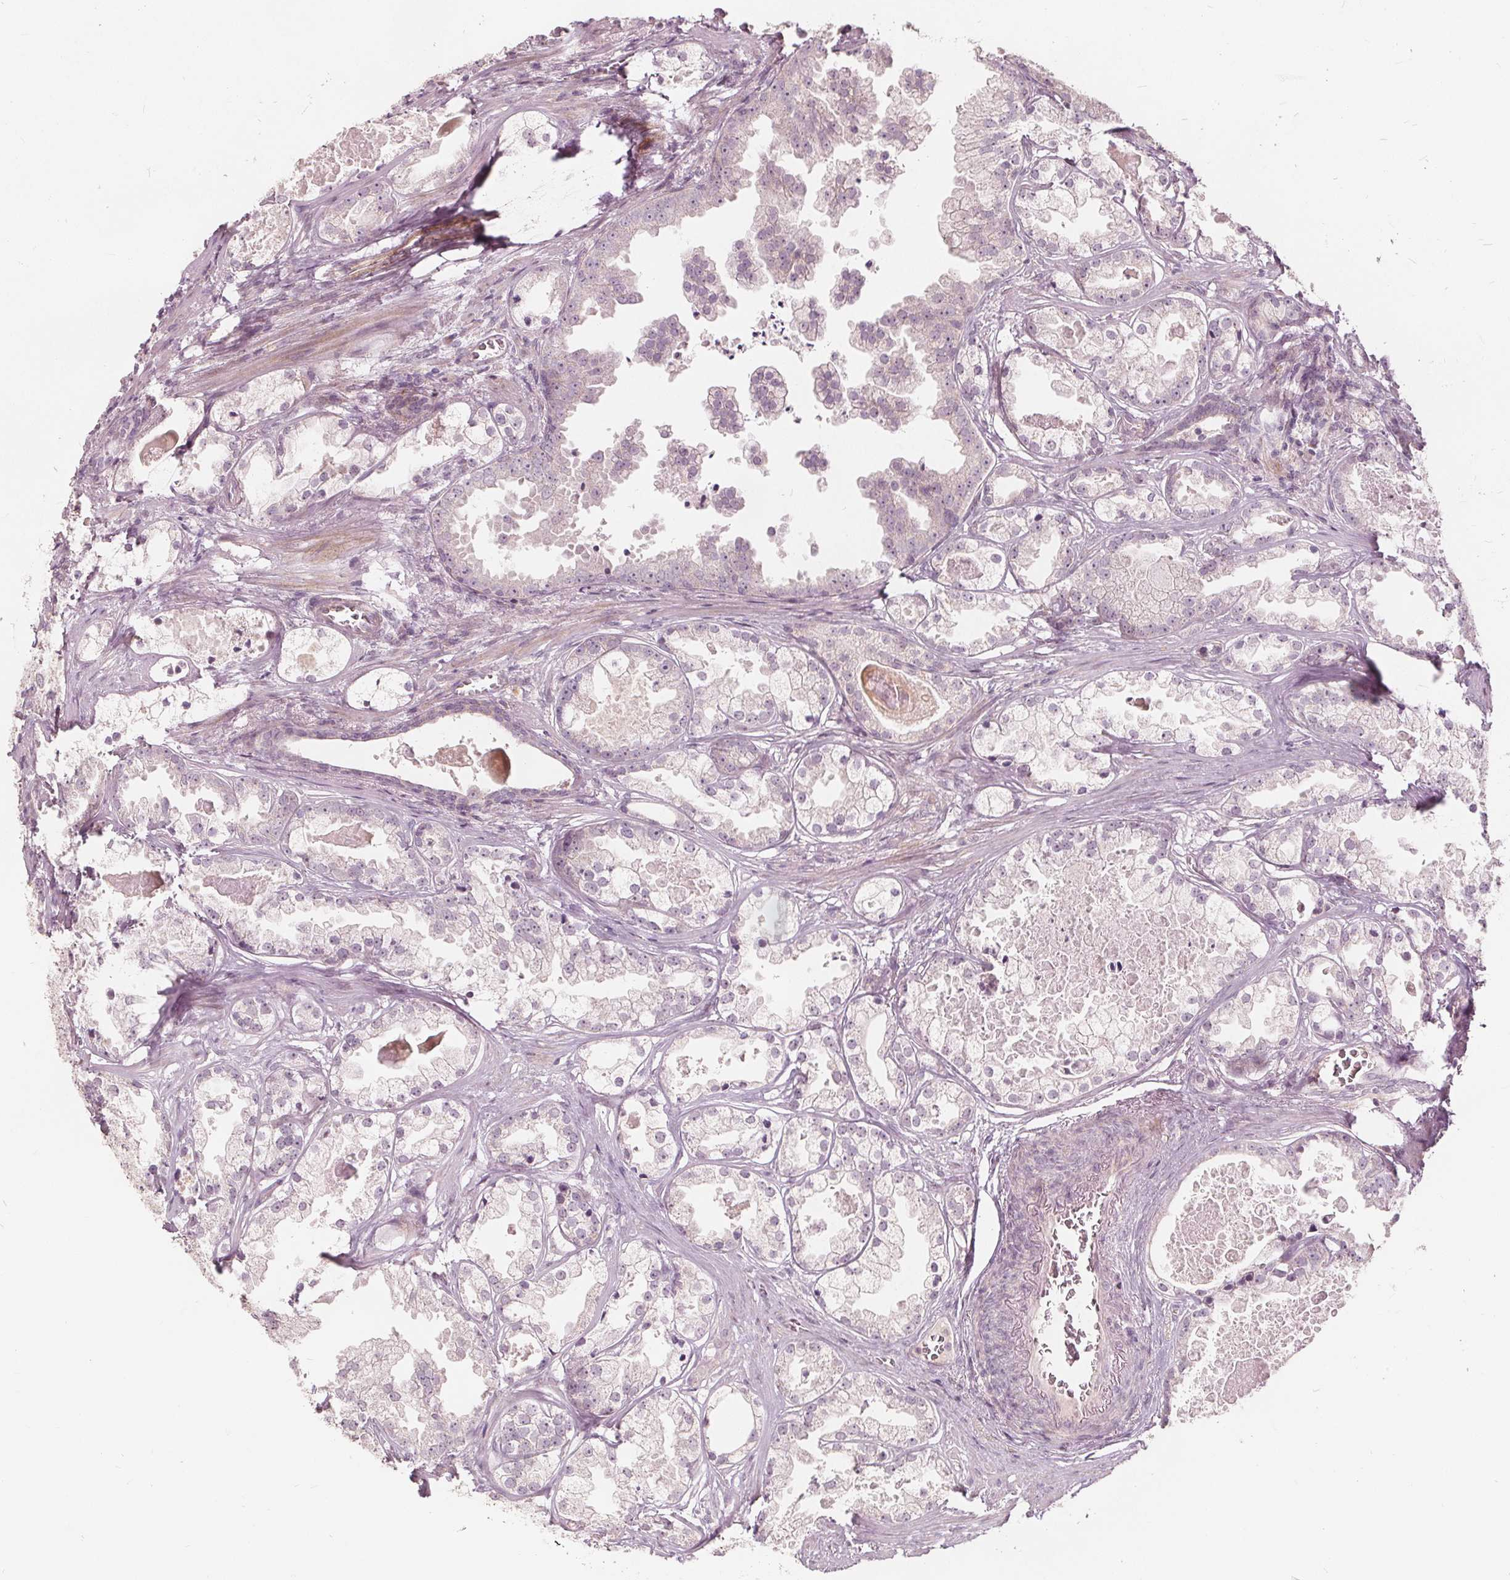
{"staining": {"intensity": "negative", "quantity": "none", "location": "none"}, "tissue": "prostate cancer", "cell_type": "Tumor cells", "image_type": "cancer", "snomed": [{"axis": "morphology", "description": "Adenocarcinoma, Low grade"}, {"axis": "topography", "description": "Prostate"}], "caption": "Micrograph shows no protein positivity in tumor cells of low-grade adenocarcinoma (prostate) tissue. Brightfield microscopy of immunohistochemistry stained with DAB (3,3'-diaminobenzidine) (brown) and hematoxylin (blue), captured at high magnification.", "gene": "PTPRT", "patient": {"sex": "male", "age": 65}}